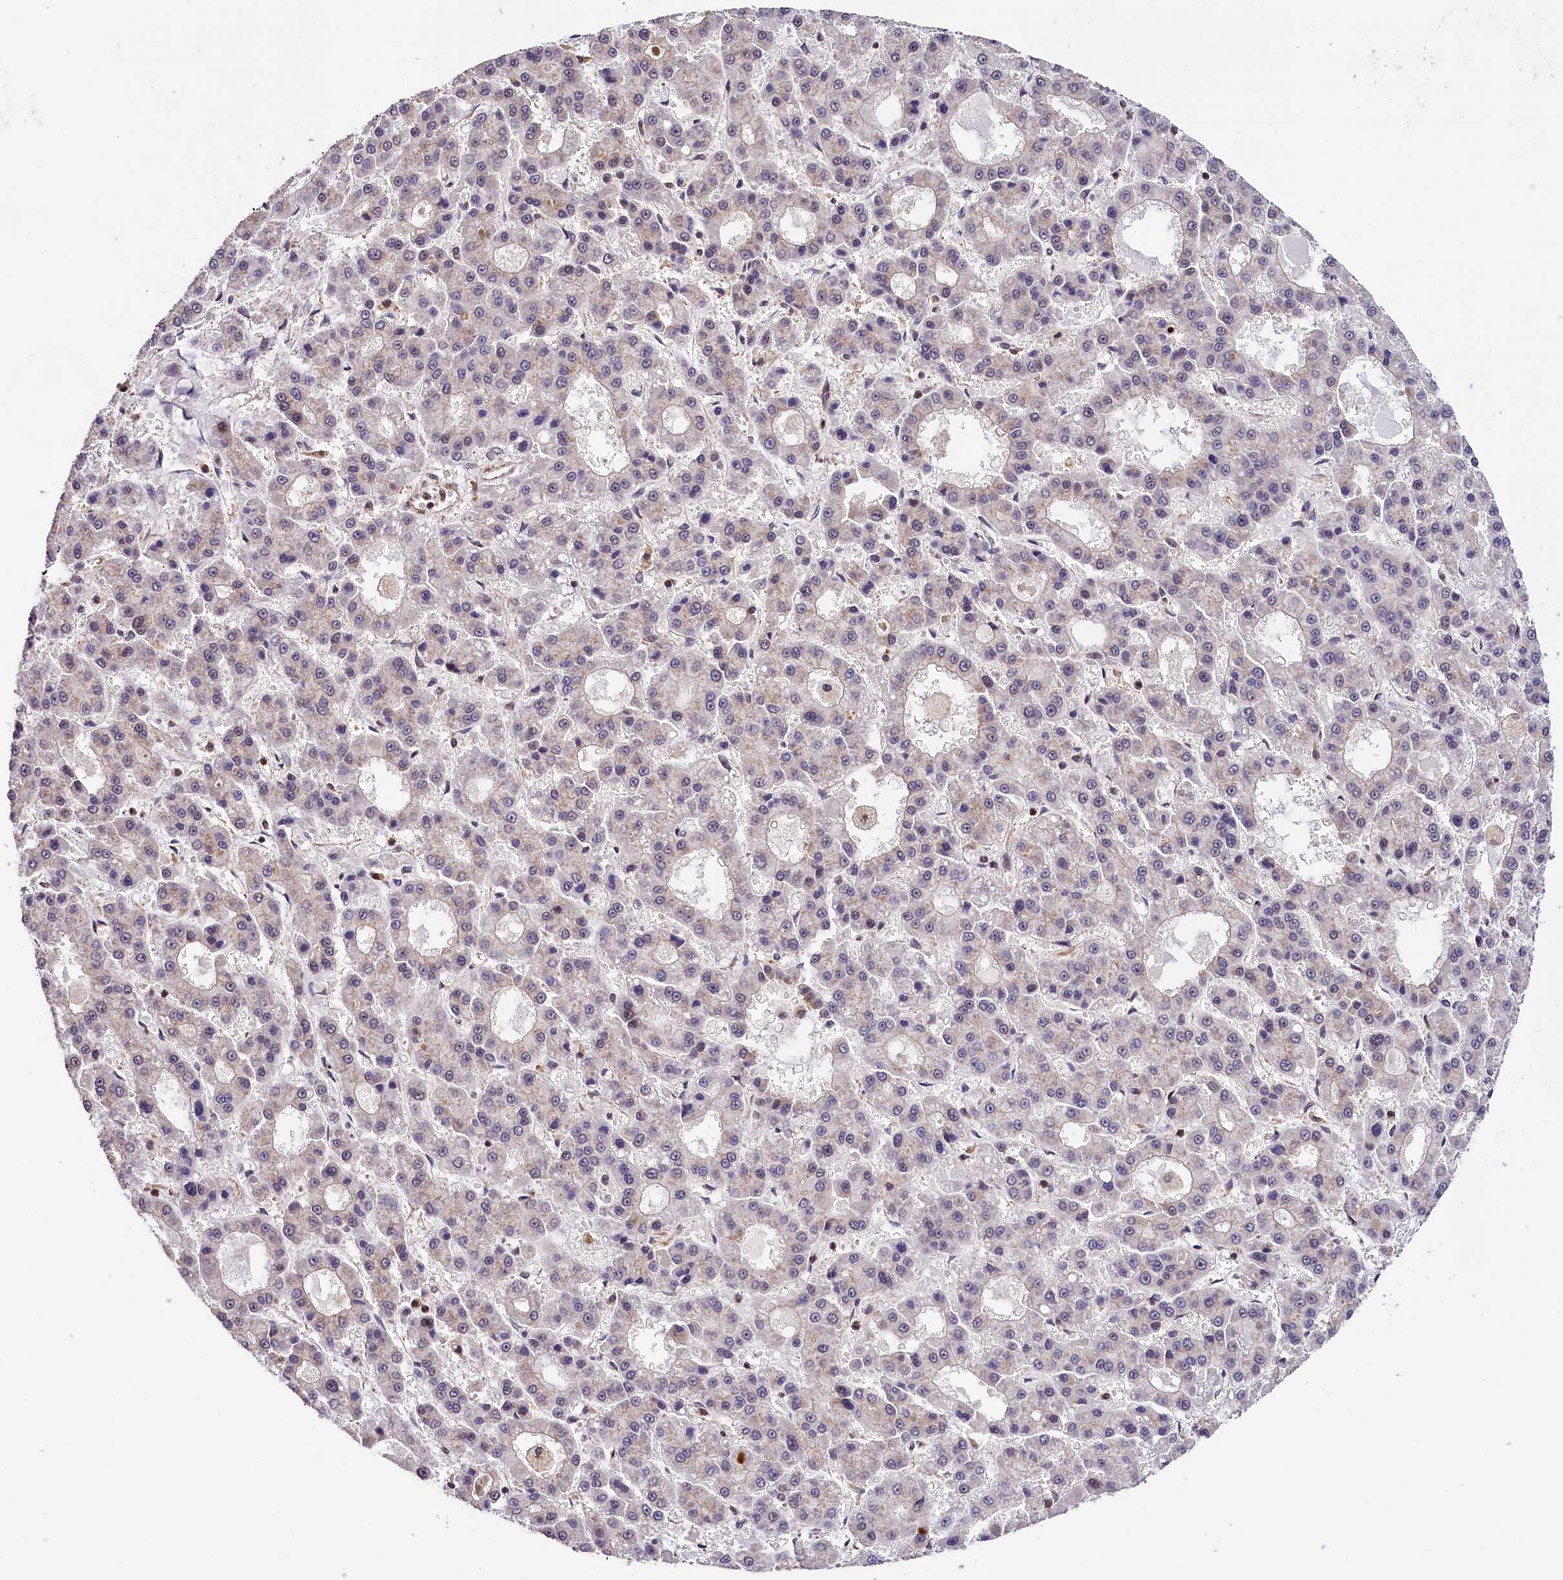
{"staining": {"intensity": "negative", "quantity": "none", "location": "none"}, "tissue": "liver cancer", "cell_type": "Tumor cells", "image_type": "cancer", "snomed": [{"axis": "morphology", "description": "Carcinoma, Hepatocellular, NOS"}, {"axis": "topography", "description": "Liver"}], "caption": "This is an IHC histopathology image of liver hepatocellular carcinoma. There is no staining in tumor cells.", "gene": "CHORDC1", "patient": {"sex": "male", "age": 70}}